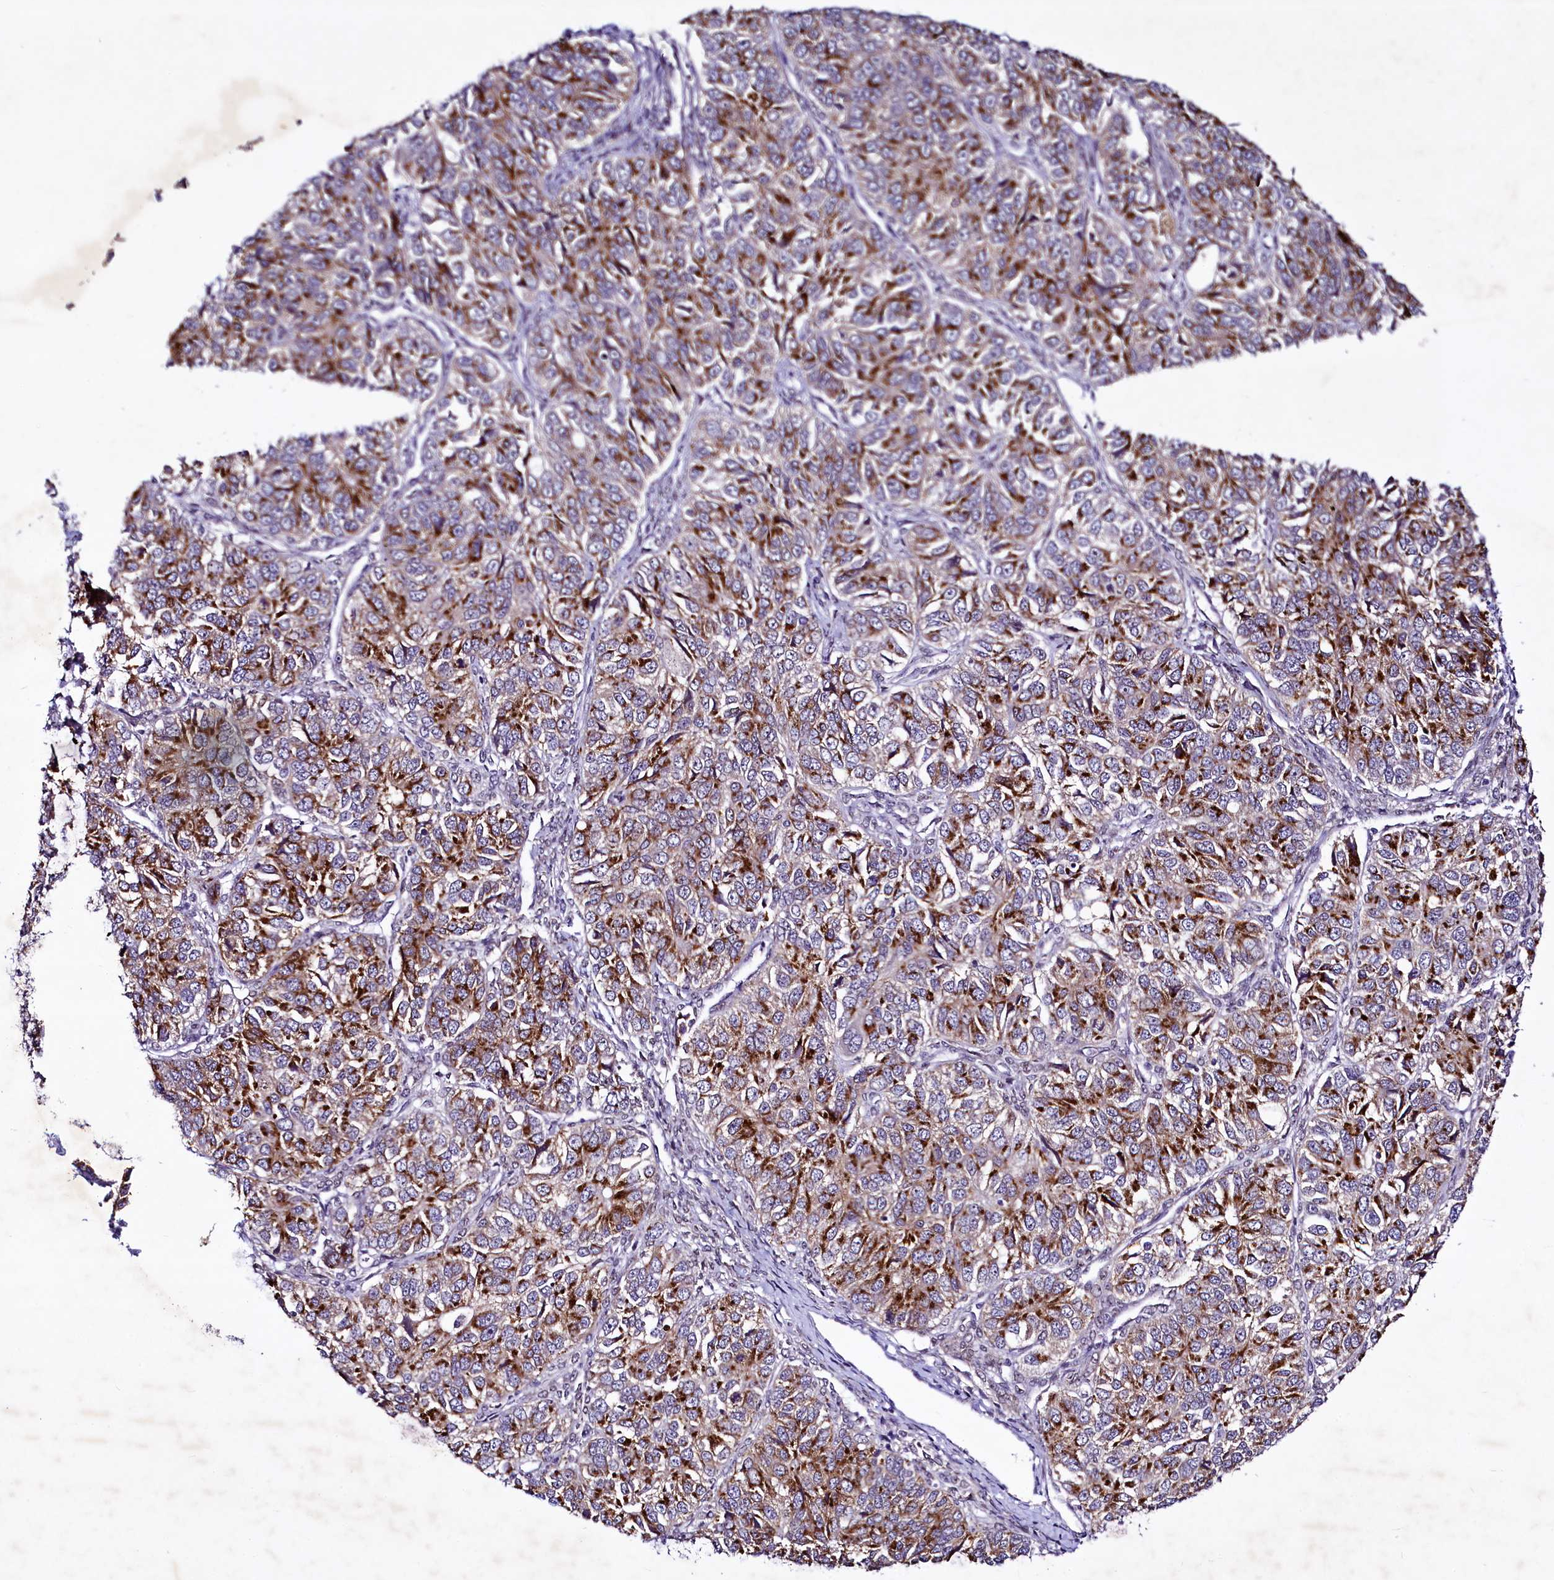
{"staining": {"intensity": "moderate", "quantity": ">75%", "location": "cytoplasmic/membranous,nuclear"}, "tissue": "ovarian cancer", "cell_type": "Tumor cells", "image_type": "cancer", "snomed": [{"axis": "morphology", "description": "Carcinoma, endometroid"}, {"axis": "topography", "description": "Ovary"}], "caption": "The immunohistochemical stain shows moderate cytoplasmic/membranous and nuclear positivity in tumor cells of ovarian cancer tissue. Using DAB (brown) and hematoxylin (blue) stains, captured at high magnification using brightfield microscopy.", "gene": "LEUTX", "patient": {"sex": "female", "age": 51}}